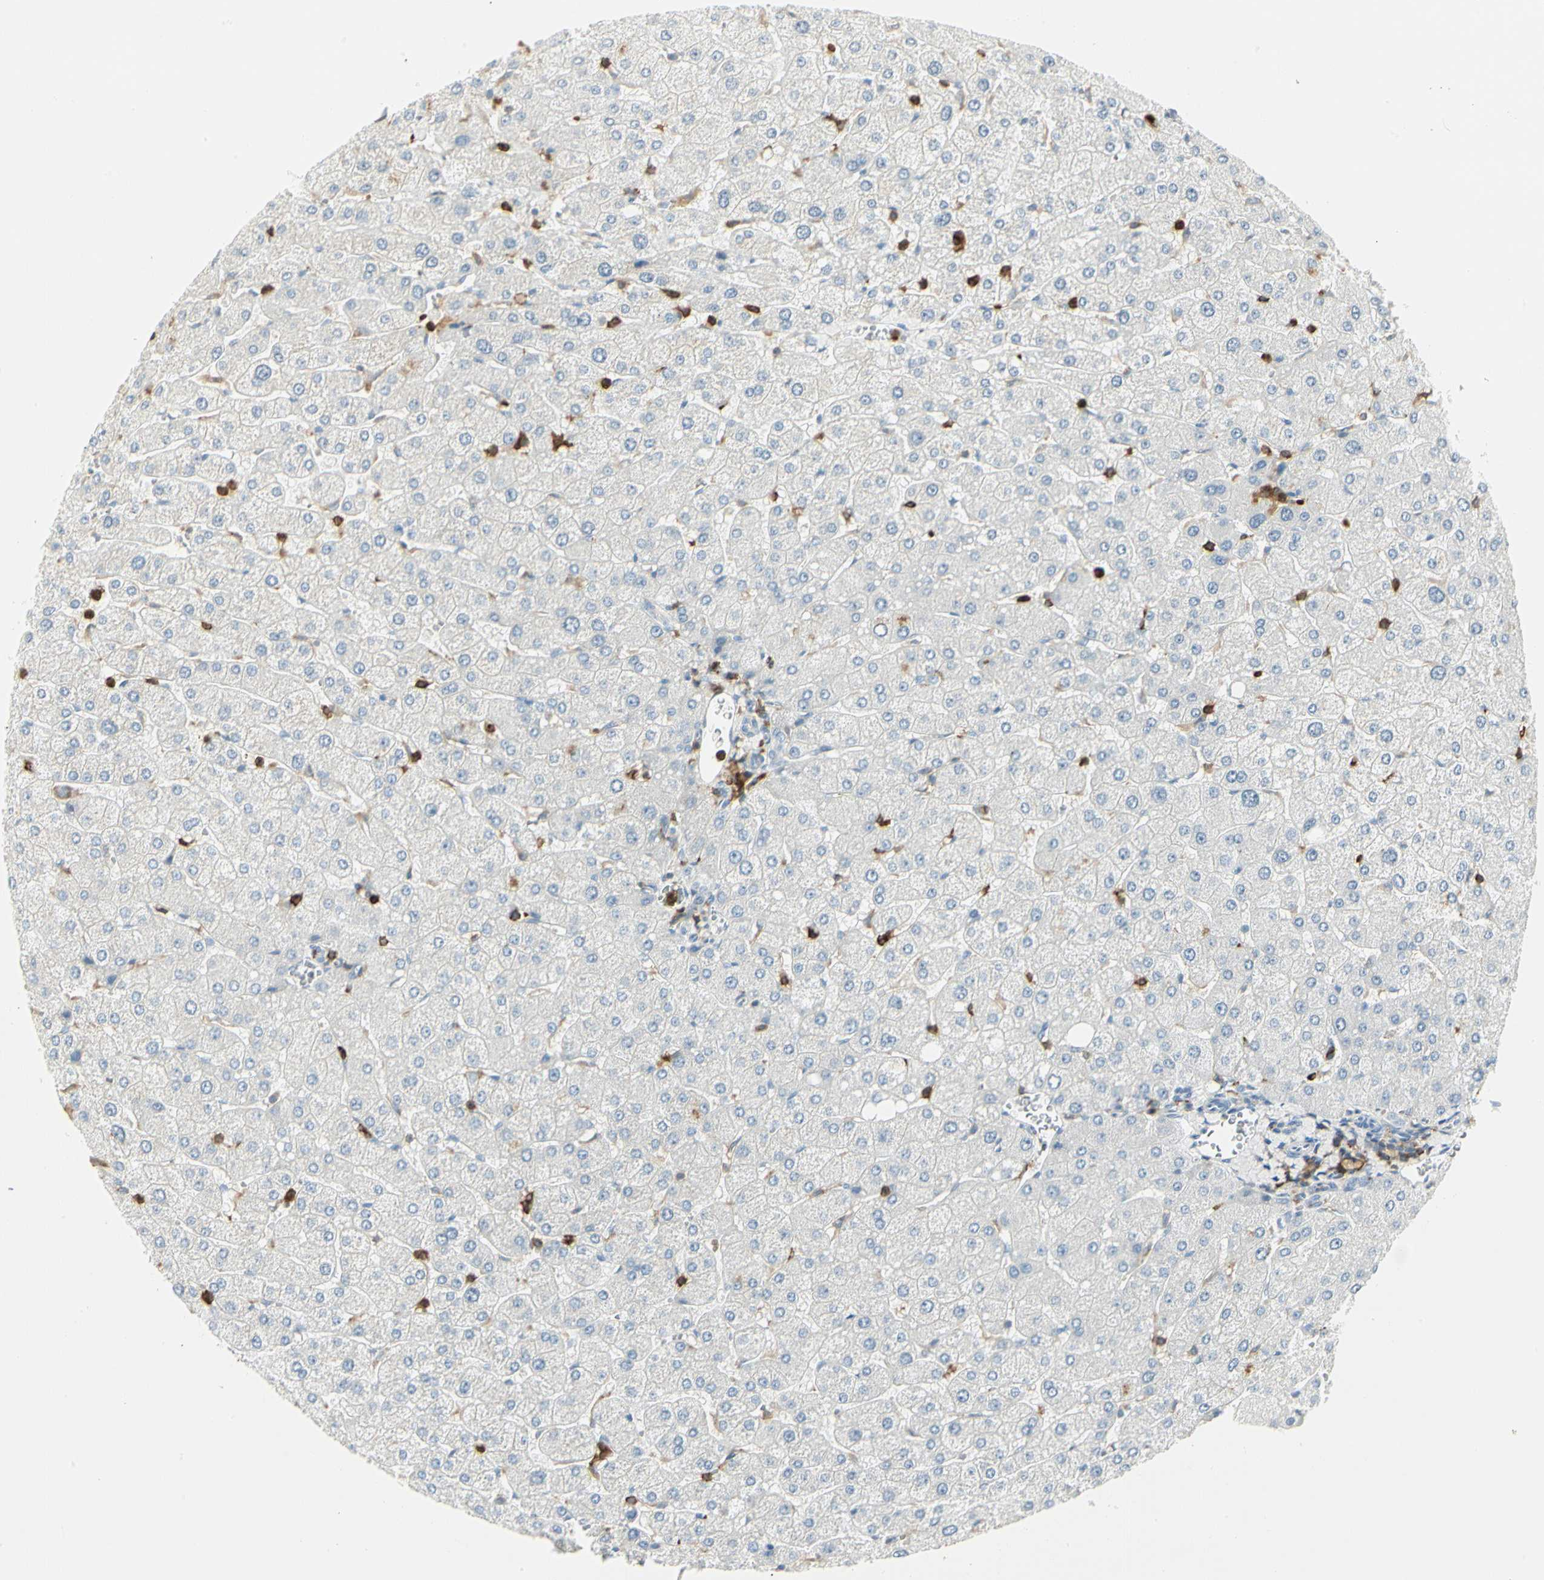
{"staining": {"intensity": "negative", "quantity": "none", "location": "none"}, "tissue": "liver", "cell_type": "Cholangiocytes", "image_type": "normal", "snomed": [{"axis": "morphology", "description": "Normal tissue, NOS"}, {"axis": "topography", "description": "Liver"}], "caption": "Immunohistochemical staining of unremarkable human liver exhibits no significant expression in cholangiocytes. Brightfield microscopy of IHC stained with DAB (3,3'-diaminobenzidine) (brown) and hematoxylin (blue), captured at high magnification.", "gene": "ITGB2", "patient": {"sex": "male", "age": 55}}